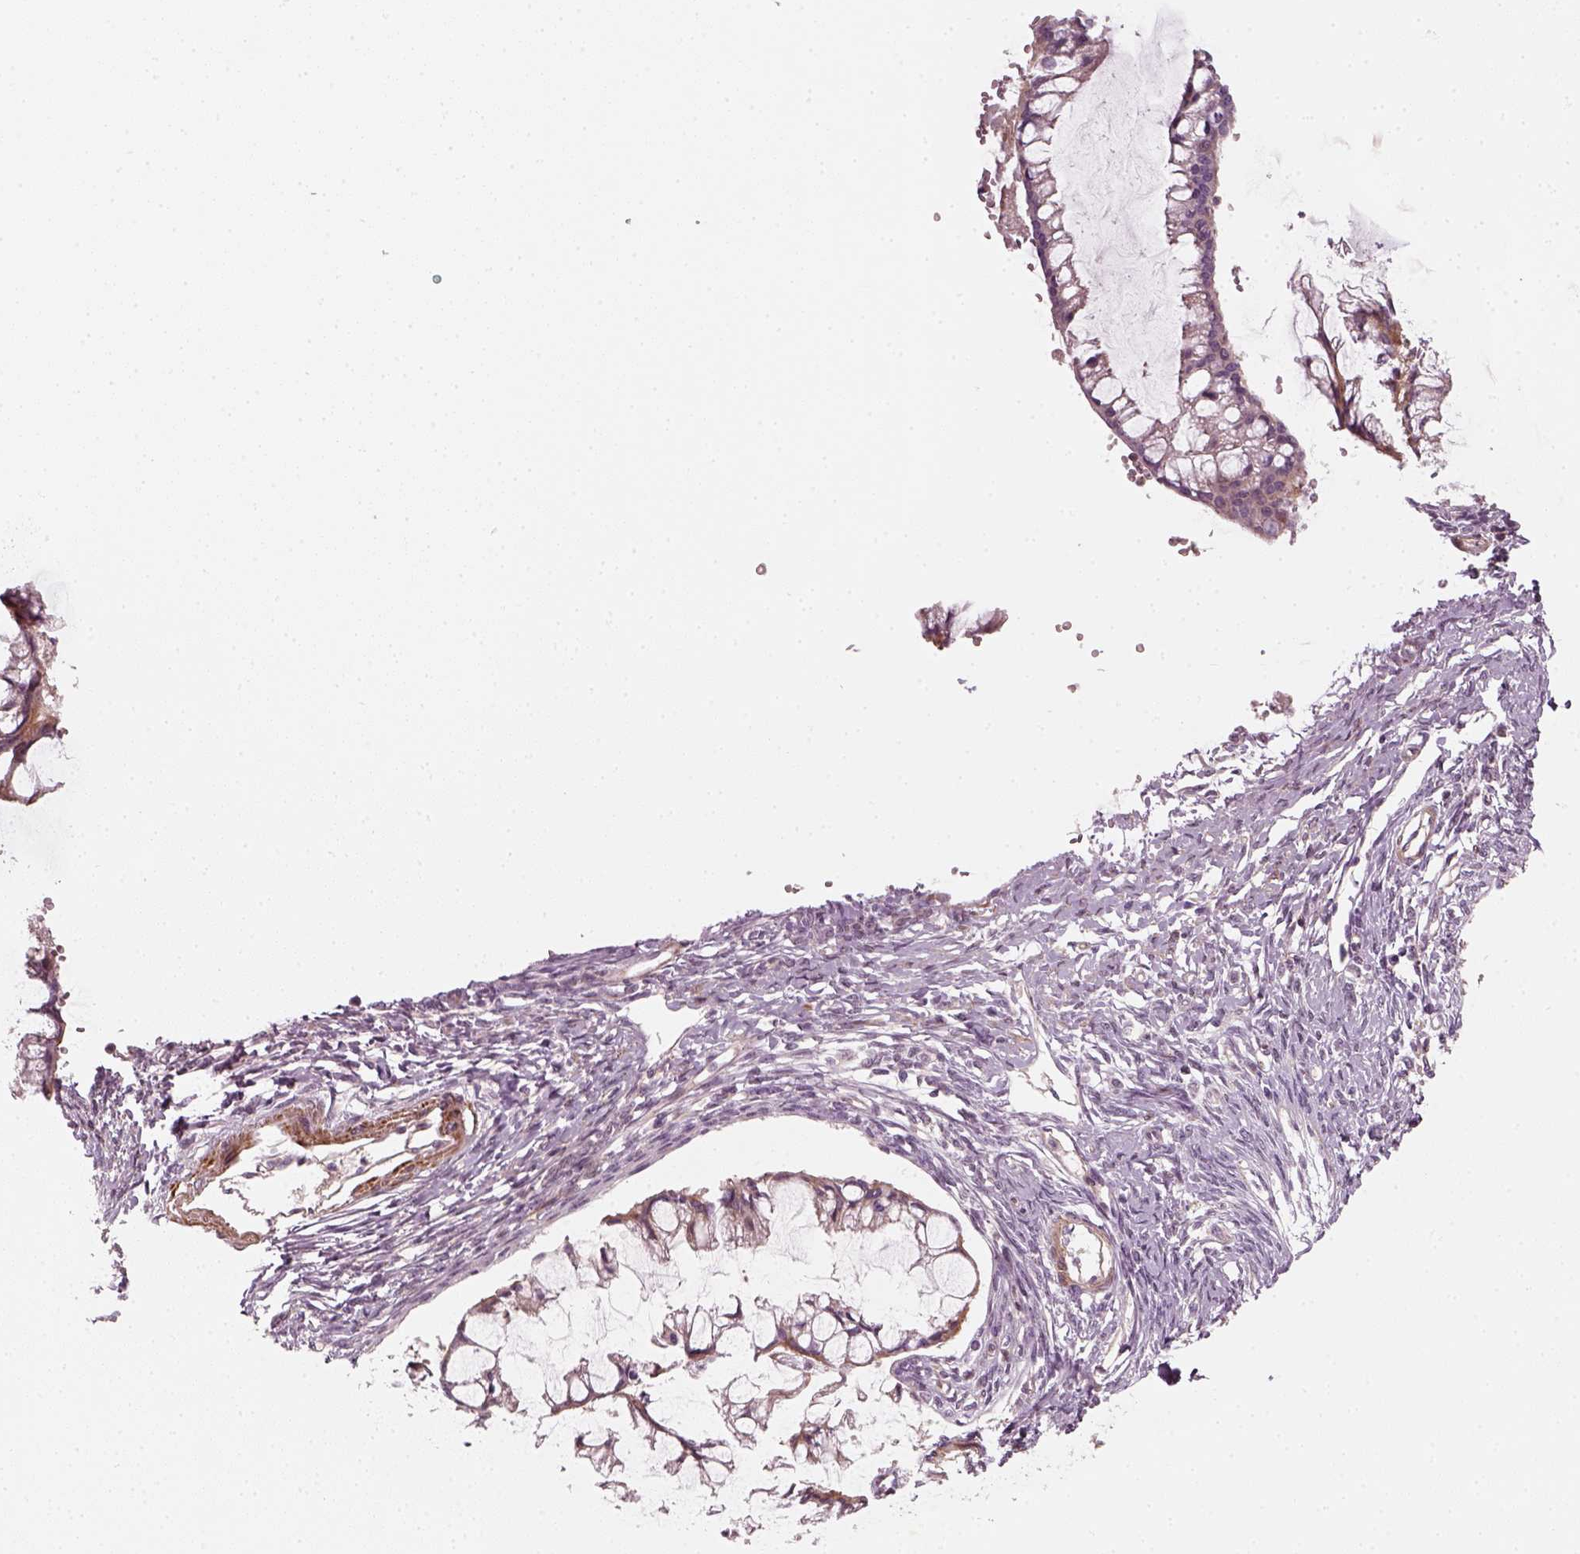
{"staining": {"intensity": "negative", "quantity": "none", "location": "none"}, "tissue": "ovarian cancer", "cell_type": "Tumor cells", "image_type": "cancer", "snomed": [{"axis": "morphology", "description": "Cystadenocarcinoma, mucinous, NOS"}, {"axis": "topography", "description": "Ovary"}], "caption": "Immunohistochemistry (IHC) histopathology image of human ovarian cancer stained for a protein (brown), which shows no staining in tumor cells.", "gene": "DNASE1L1", "patient": {"sex": "female", "age": 73}}